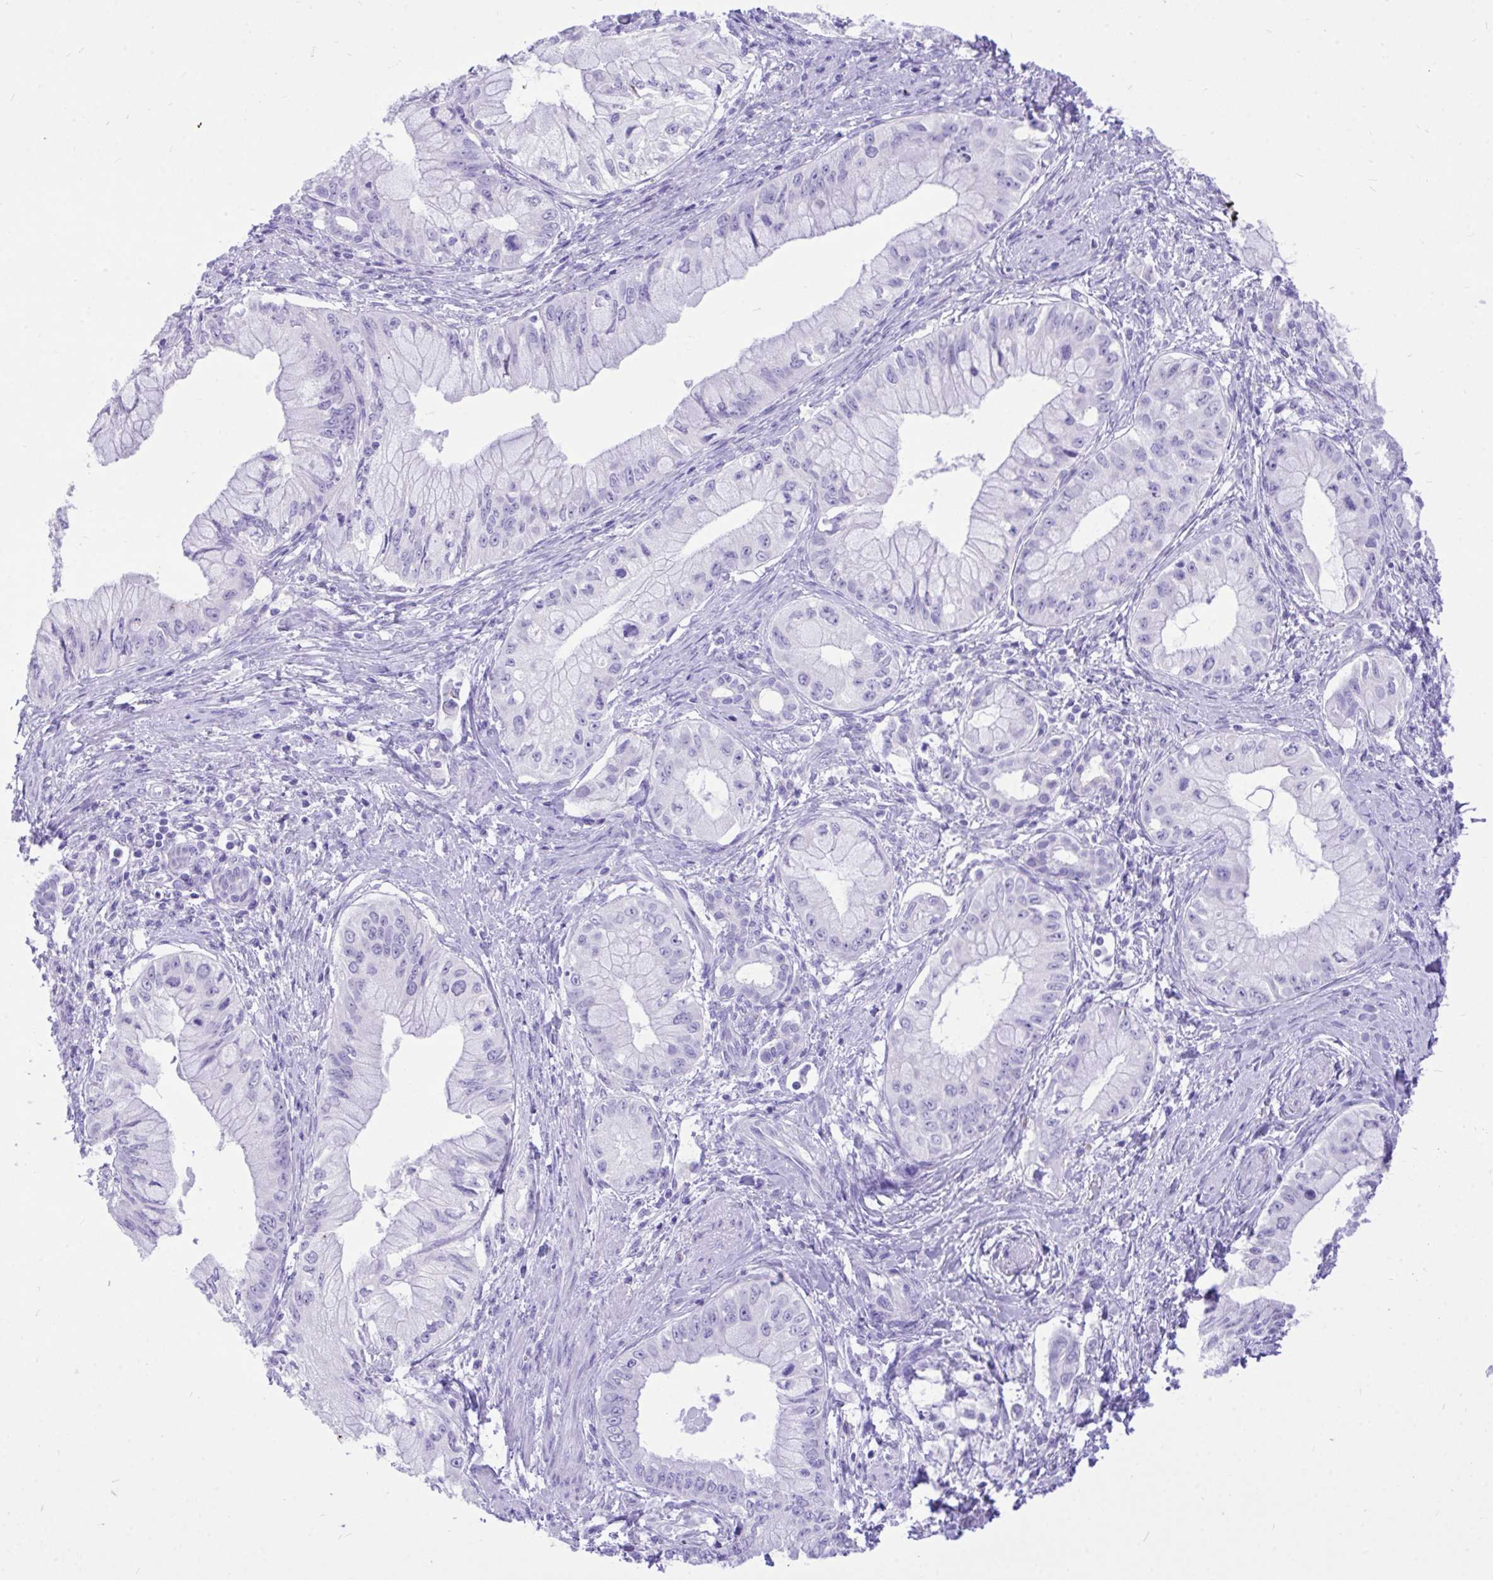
{"staining": {"intensity": "negative", "quantity": "none", "location": "none"}, "tissue": "pancreatic cancer", "cell_type": "Tumor cells", "image_type": "cancer", "snomed": [{"axis": "morphology", "description": "Adenocarcinoma, NOS"}, {"axis": "topography", "description": "Pancreas"}], "caption": "There is no significant positivity in tumor cells of pancreatic adenocarcinoma.", "gene": "MON1A", "patient": {"sex": "male", "age": 48}}